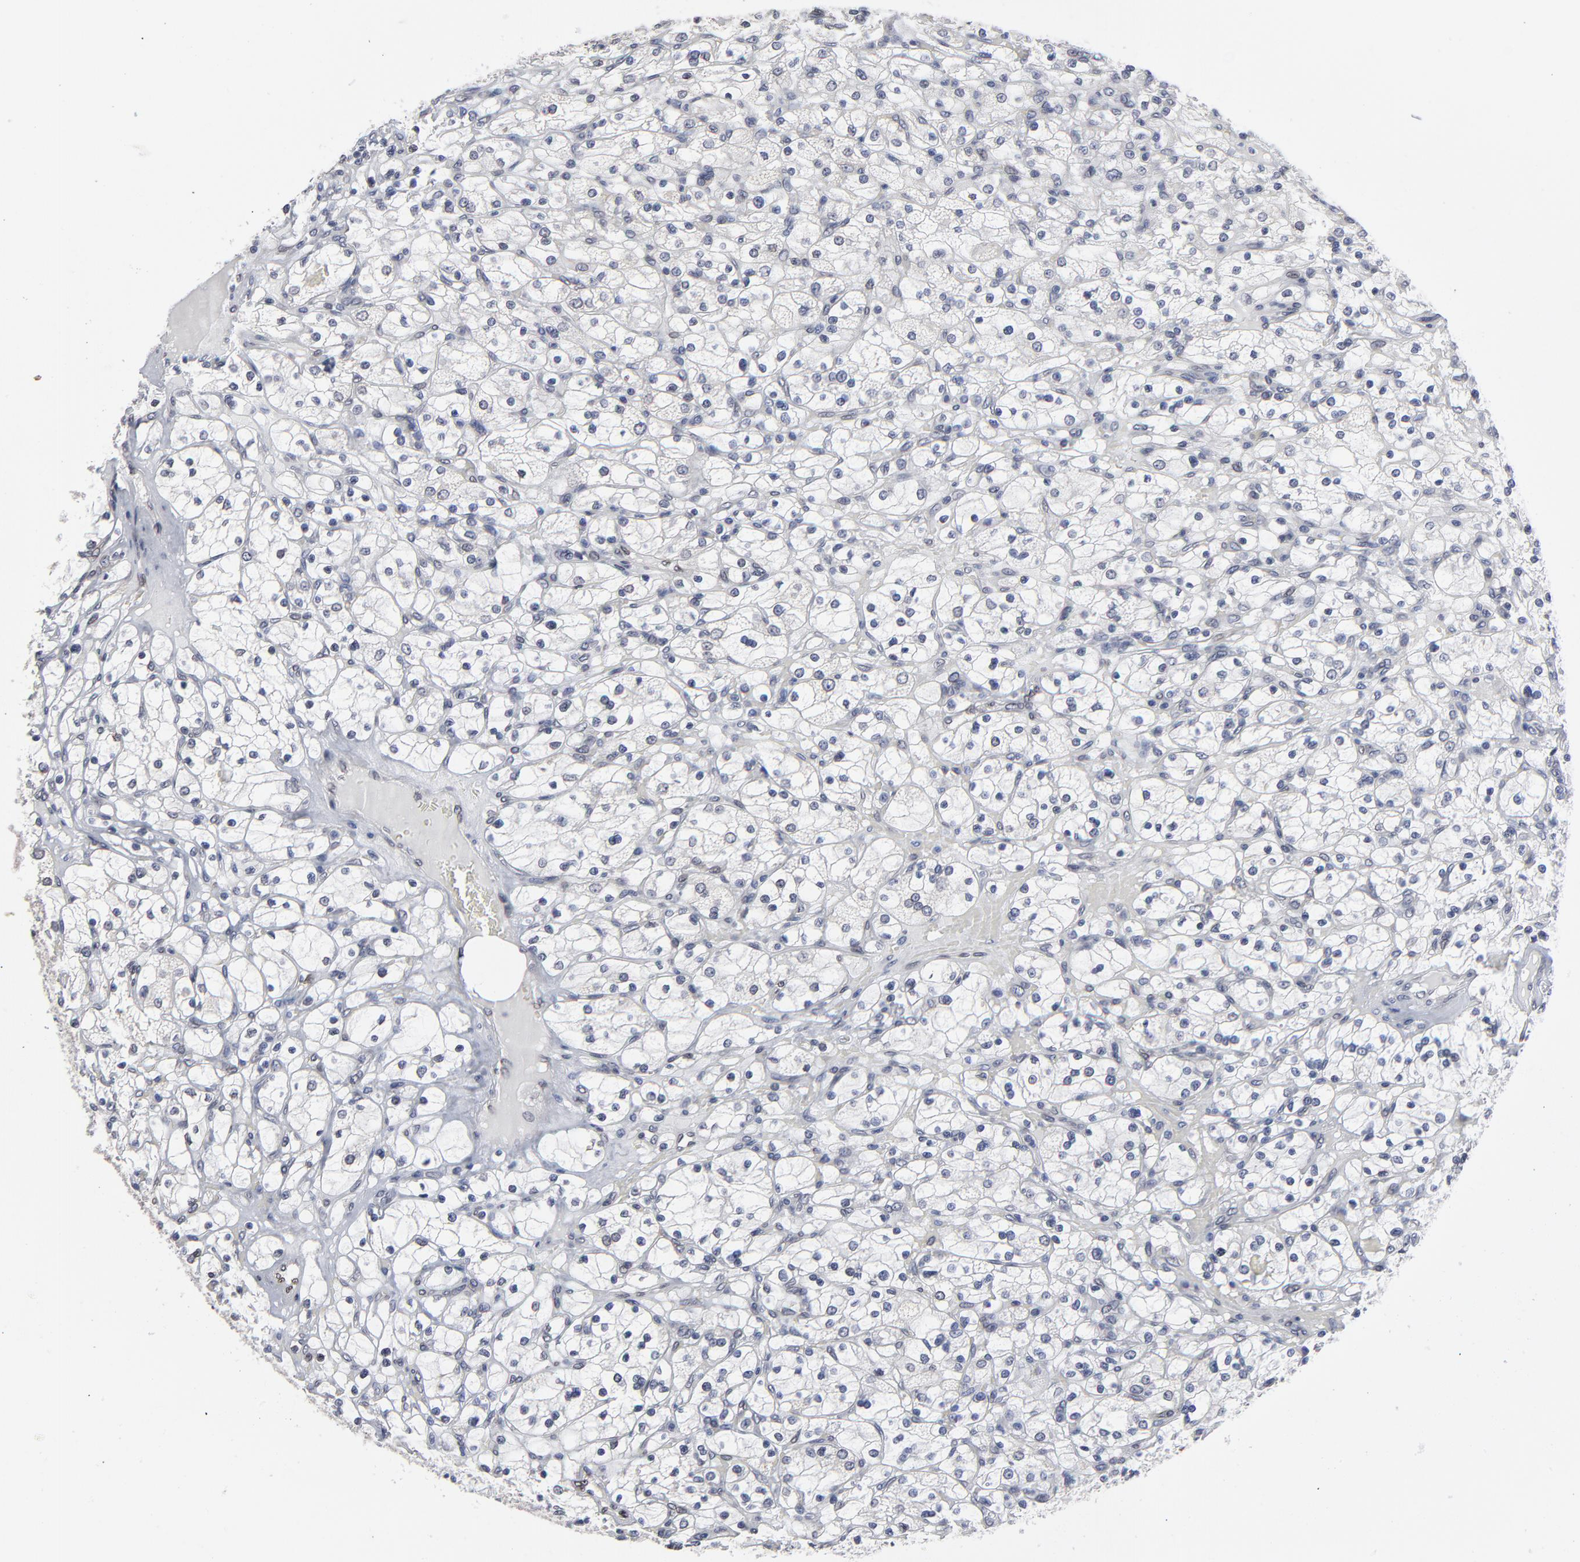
{"staining": {"intensity": "negative", "quantity": "none", "location": "none"}, "tissue": "renal cancer", "cell_type": "Tumor cells", "image_type": "cancer", "snomed": [{"axis": "morphology", "description": "Adenocarcinoma, NOS"}, {"axis": "topography", "description": "Kidney"}], "caption": "Human adenocarcinoma (renal) stained for a protein using immunohistochemistry (IHC) demonstrates no staining in tumor cells.", "gene": "SYNE2", "patient": {"sex": "female", "age": 83}}